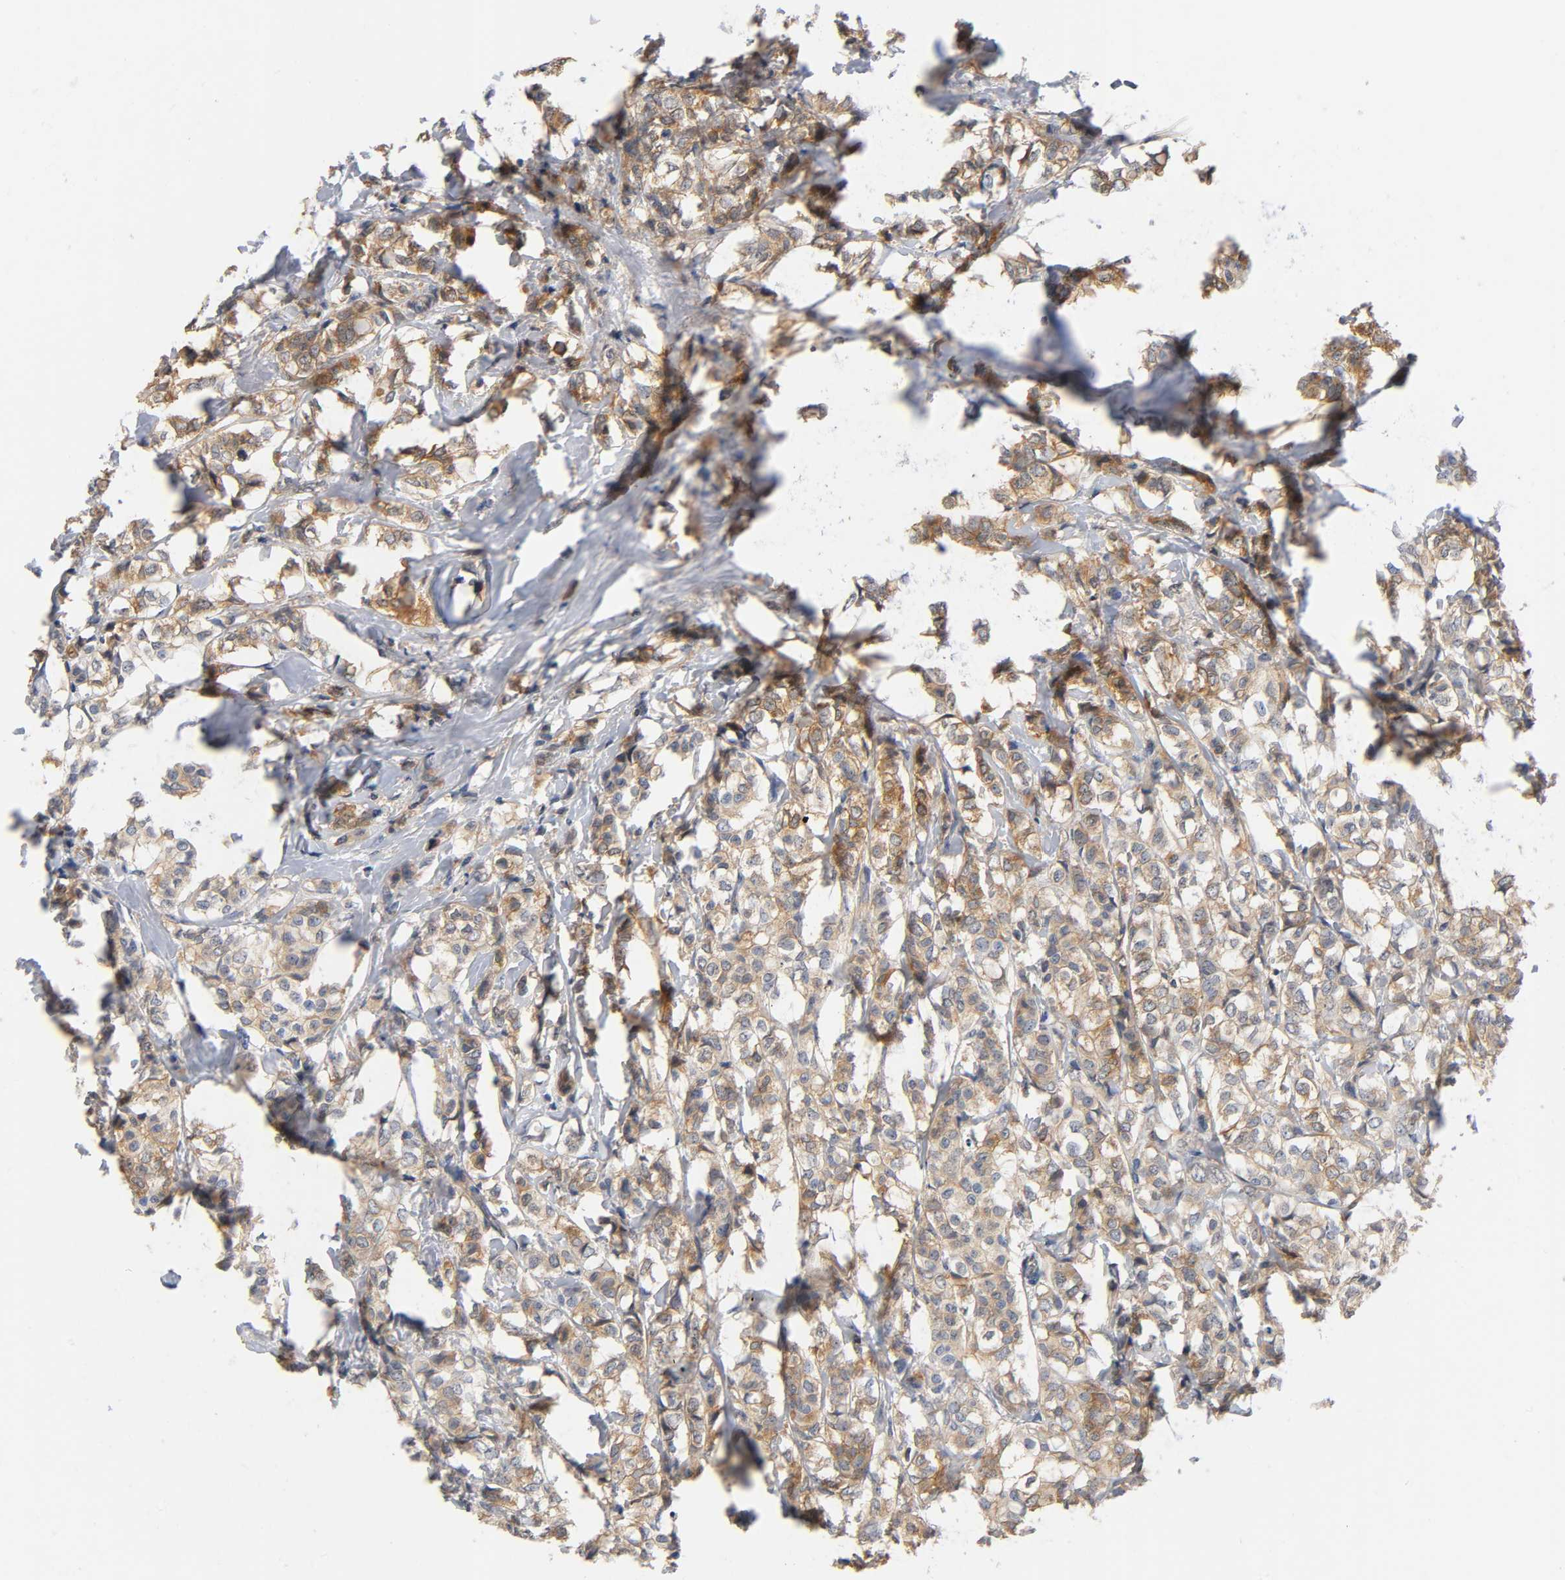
{"staining": {"intensity": "strong", "quantity": ">75%", "location": "cytoplasmic/membranous"}, "tissue": "breast cancer", "cell_type": "Tumor cells", "image_type": "cancer", "snomed": [{"axis": "morphology", "description": "Lobular carcinoma"}, {"axis": "topography", "description": "Breast"}], "caption": "Immunohistochemical staining of human breast lobular carcinoma reveals high levels of strong cytoplasmic/membranous protein positivity in approximately >75% of tumor cells. The staining was performed using DAB (3,3'-diaminobenzidine) to visualize the protein expression in brown, while the nuclei were stained in blue with hematoxylin (Magnification: 20x).", "gene": "PRKAB1", "patient": {"sex": "female", "age": 60}}